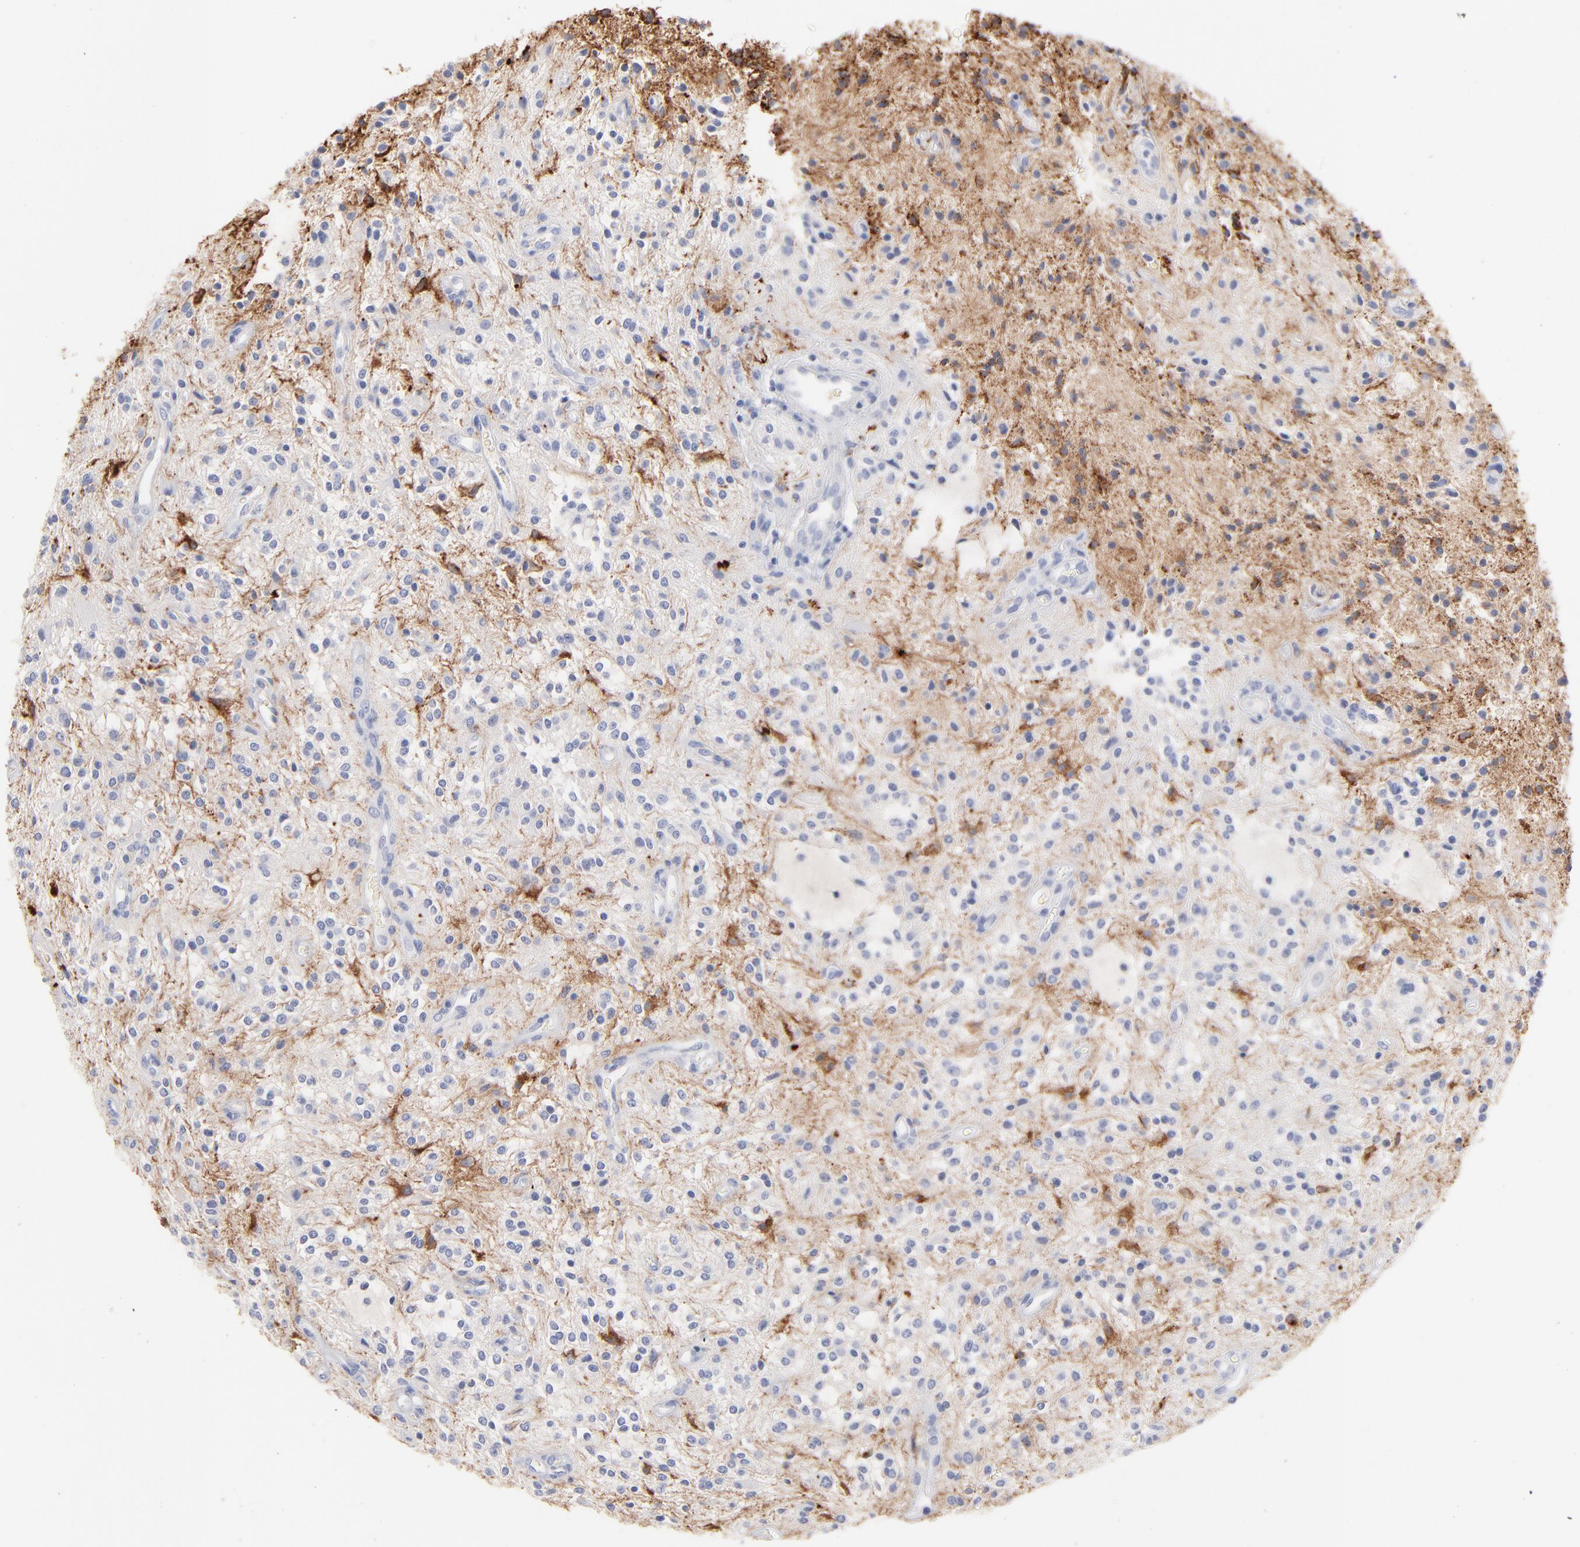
{"staining": {"intensity": "negative", "quantity": "none", "location": "none"}, "tissue": "glioma", "cell_type": "Tumor cells", "image_type": "cancer", "snomed": [{"axis": "morphology", "description": "Glioma, malignant, NOS"}, {"axis": "topography", "description": "Cerebellum"}], "caption": "Immunohistochemistry of human glioma reveals no staining in tumor cells.", "gene": "APOH", "patient": {"sex": "female", "age": 10}}